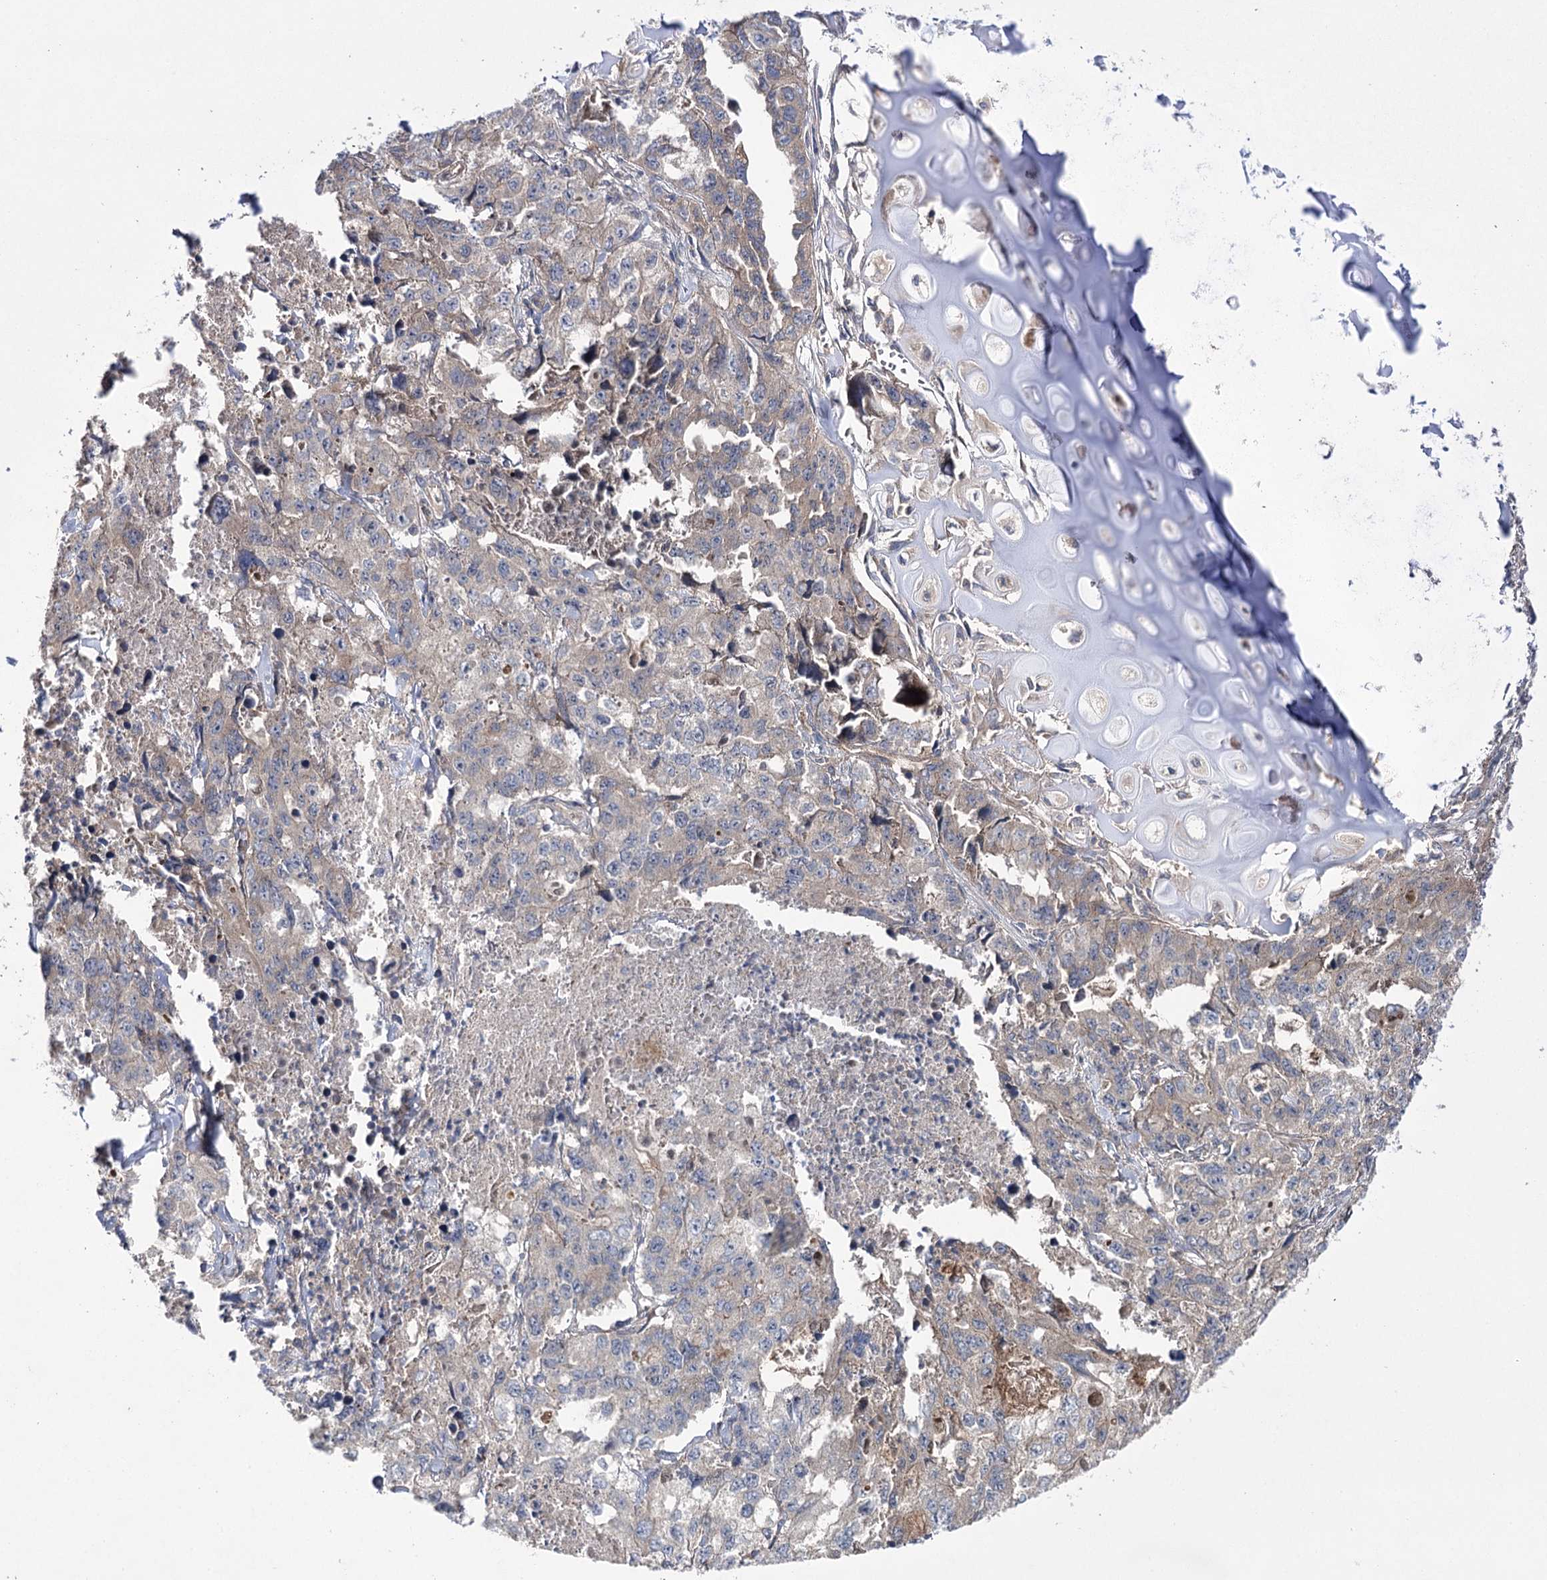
{"staining": {"intensity": "moderate", "quantity": "25%-75%", "location": "cytoplasmic/membranous"}, "tissue": "lung cancer", "cell_type": "Tumor cells", "image_type": "cancer", "snomed": [{"axis": "morphology", "description": "Adenocarcinoma, NOS"}, {"axis": "topography", "description": "Lung"}], "caption": "Protein staining exhibits moderate cytoplasmic/membranous staining in about 25%-75% of tumor cells in lung adenocarcinoma.", "gene": "BCR", "patient": {"sex": "female", "age": 51}}